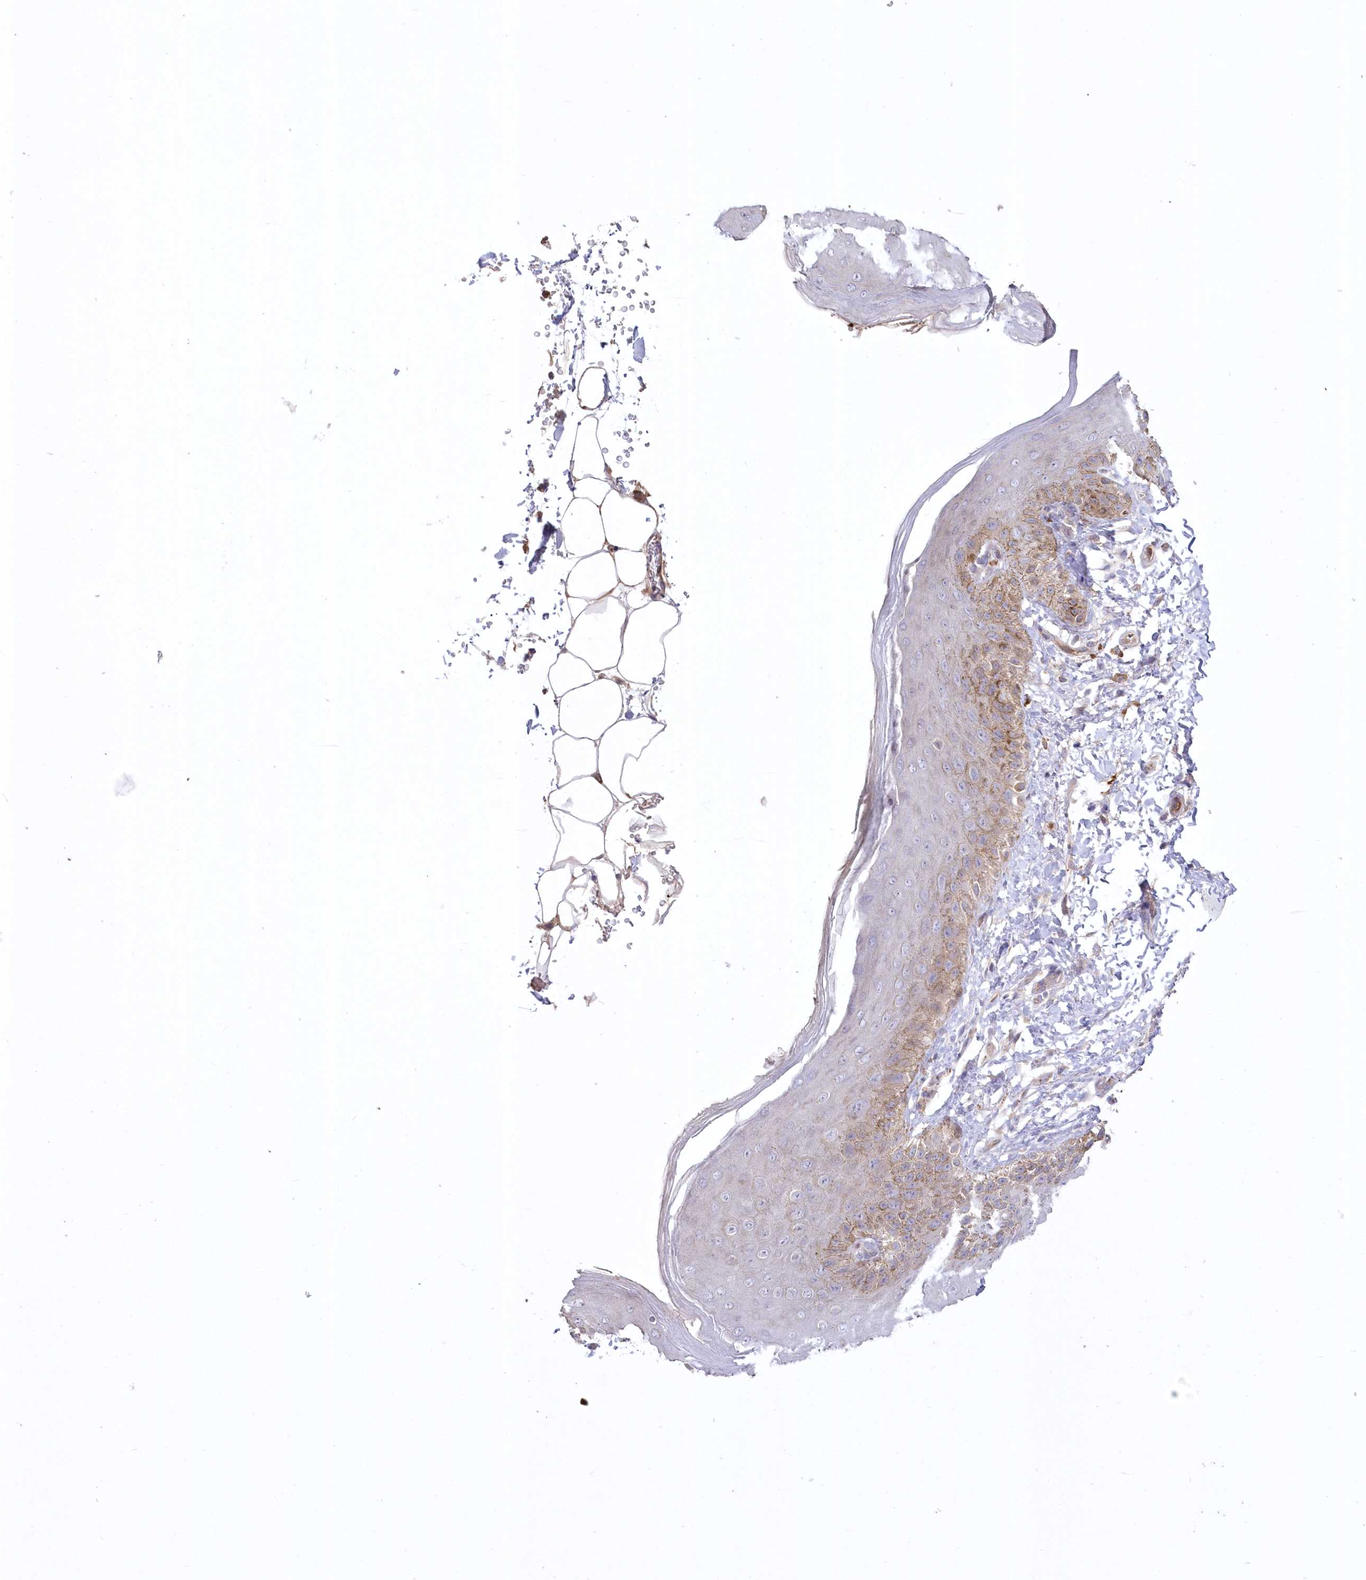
{"staining": {"intensity": "moderate", "quantity": "<25%", "location": "cytoplasmic/membranous"}, "tissue": "skin", "cell_type": "Epidermal cells", "image_type": "normal", "snomed": [{"axis": "morphology", "description": "Normal tissue, NOS"}, {"axis": "topography", "description": "Anal"}], "caption": "Protein staining of benign skin shows moderate cytoplasmic/membranous staining in about <25% of epidermal cells.", "gene": "WBP1L", "patient": {"sex": "male", "age": 44}}